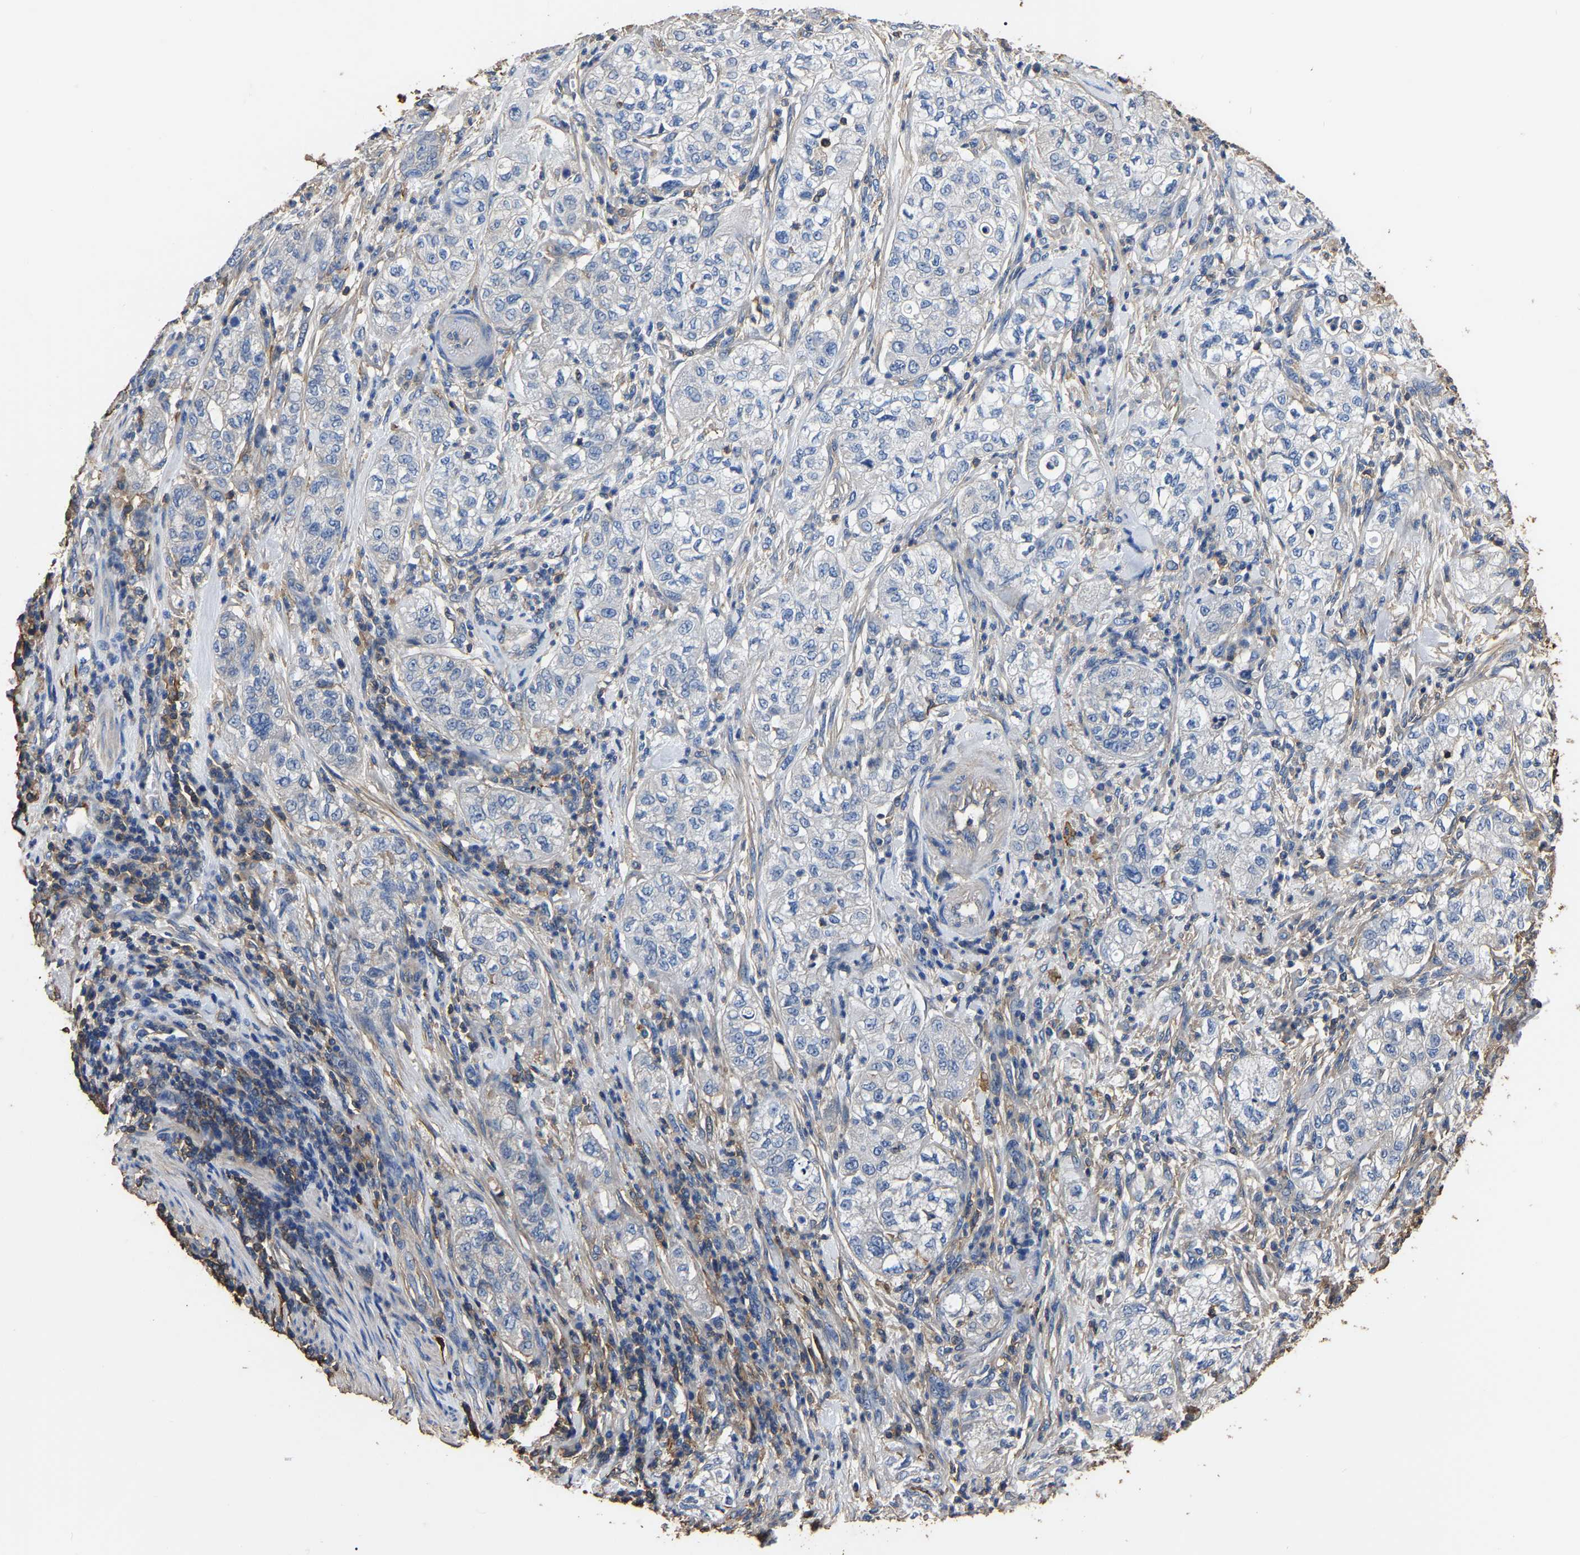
{"staining": {"intensity": "negative", "quantity": "none", "location": "none"}, "tissue": "pancreatic cancer", "cell_type": "Tumor cells", "image_type": "cancer", "snomed": [{"axis": "morphology", "description": "Adenocarcinoma, NOS"}, {"axis": "topography", "description": "Pancreas"}], "caption": "A high-resolution image shows immunohistochemistry (IHC) staining of pancreatic adenocarcinoma, which displays no significant expression in tumor cells.", "gene": "ARMT1", "patient": {"sex": "female", "age": 78}}